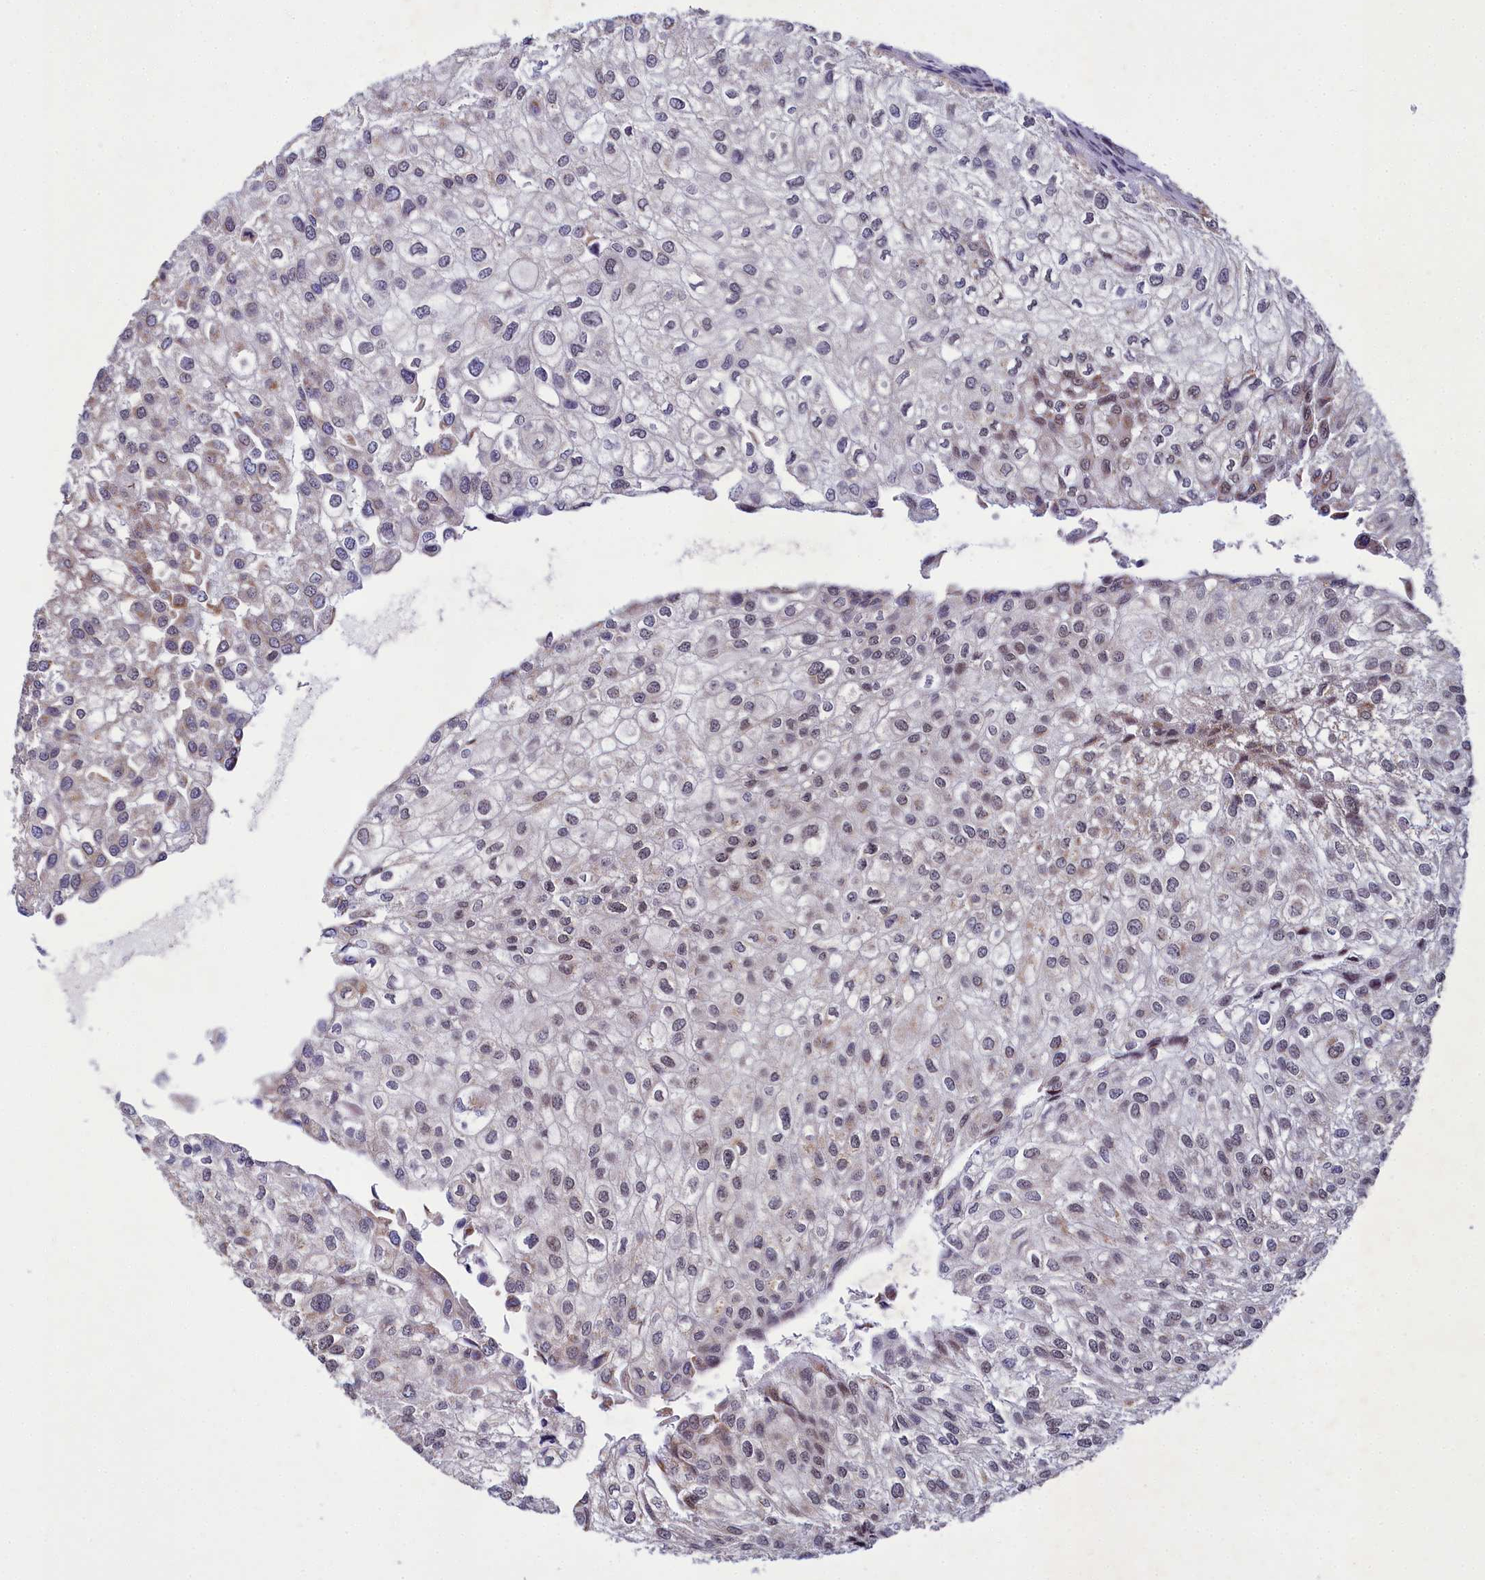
{"staining": {"intensity": "moderate", "quantity": "<25%", "location": "cytoplasmic/membranous"}, "tissue": "urothelial cancer", "cell_type": "Tumor cells", "image_type": "cancer", "snomed": [{"axis": "morphology", "description": "Urothelial carcinoma, Low grade"}, {"axis": "topography", "description": "Urinary bladder"}], "caption": "Immunohistochemistry micrograph of human urothelial carcinoma (low-grade) stained for a protein (brown), which demonstrates low levels of moderate cytoplasmic/membranous expression in approximately <25% of tumor cells.", "gene": "PPHLN1", "patient": {"sex": "female", "age": 89}}